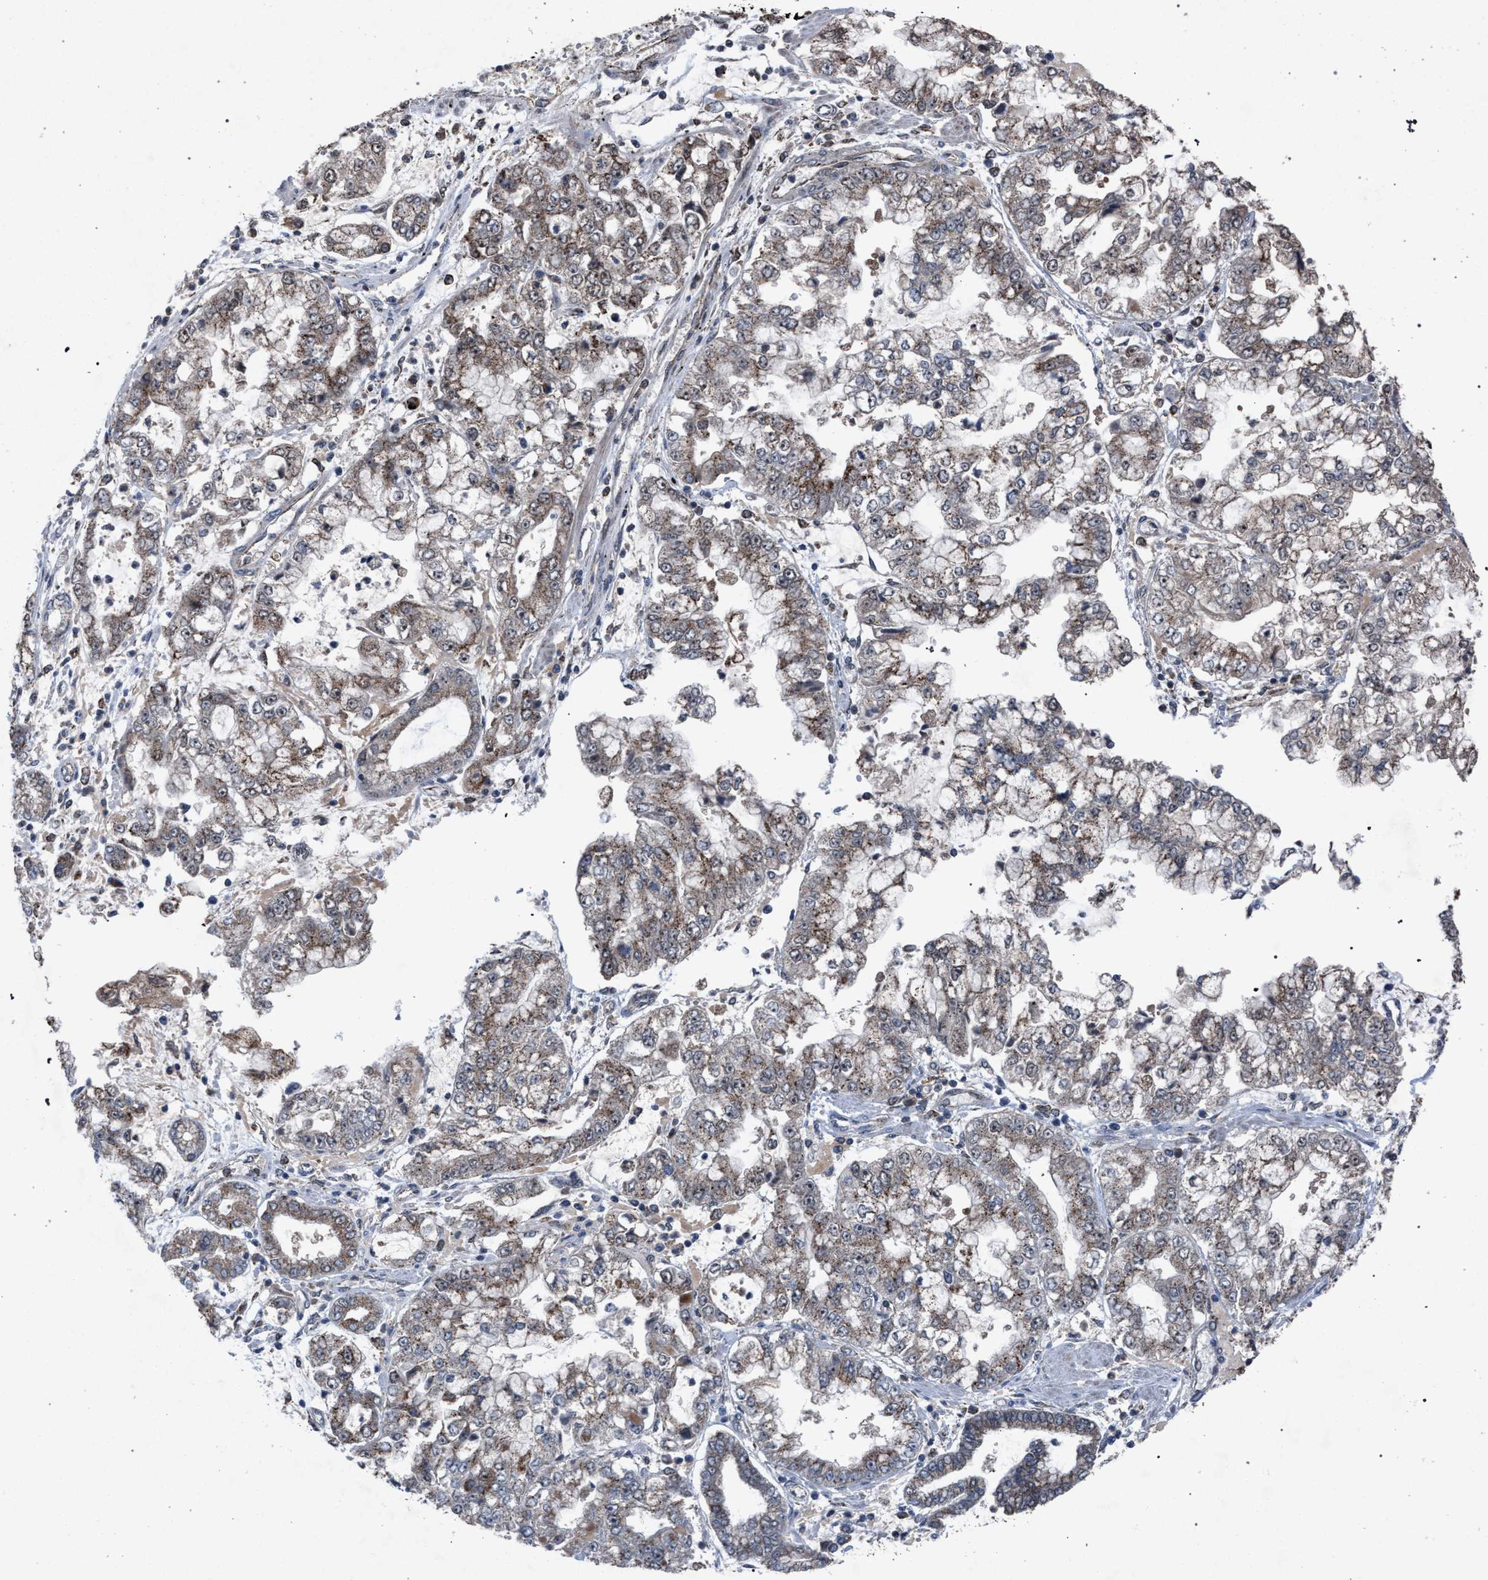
{"staining": {"intensity": "moderate", "quantity": "25%-75%", "location": "cytoplasmic/membranous,nuclear"}, "tissue": "stomach cancer", "cell_type": "Tumor cells", "image_type": "cancer", "snomed": [{"axis": "morphology", "description": "Adenocarcinoma, NOS"}, {"axis": "topography", "description": "Stomach"}], "caption": "This image reveals immunohistochemistry staining of human adenocarcinoma (stomach), with medium moderate cytoplasmic/membranous and nuclear staining in about 25%-75% of tumor cells.", "gene": "HSD17B4", "patient": {"sex": "male", "age": 76}}